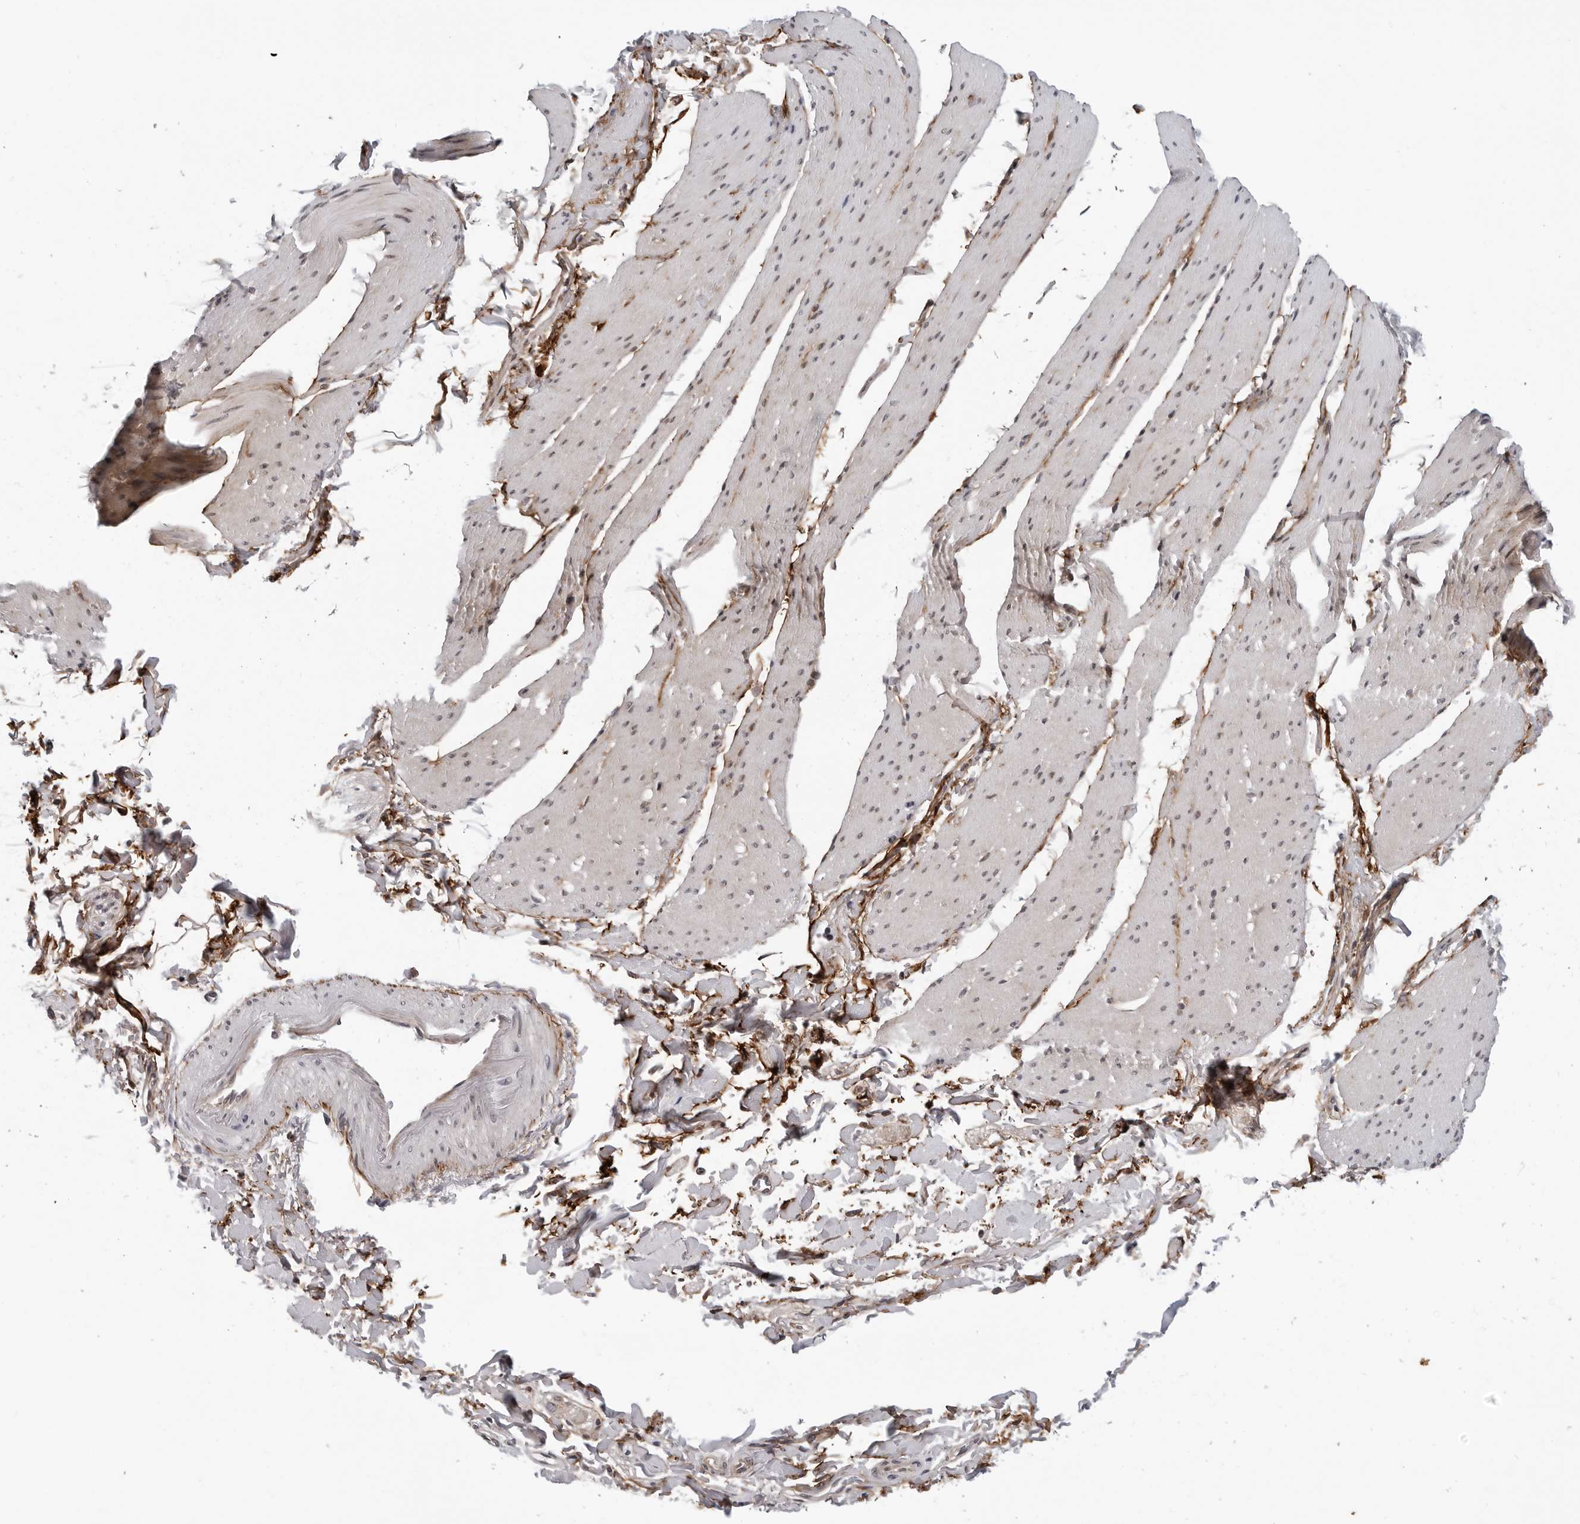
{"staining": {"intensity": "negative", "quantity": "none", "location": "none"}, "tissue": "smooth muscle", "cell_type": "Smooth muscle cells", "image_type": "normal", "snomed": [{"axis": "morphology", "description": "Normal tissue, NOS"}, {"axis": "topography", "description": "Smooth muscle"}, {"axis": "topography", "description": "Small intestine"}], "caption": "Micrograph shows no protein staining in smooth muscle cells of normal smooth muscle. (DAB (3,3'-diaminobenzidine) immunohistochemistry (IHC) with hematoxylin counter stain).", "gene": "KIAA1614", "patient": {"sex": "female", "age": 84}}